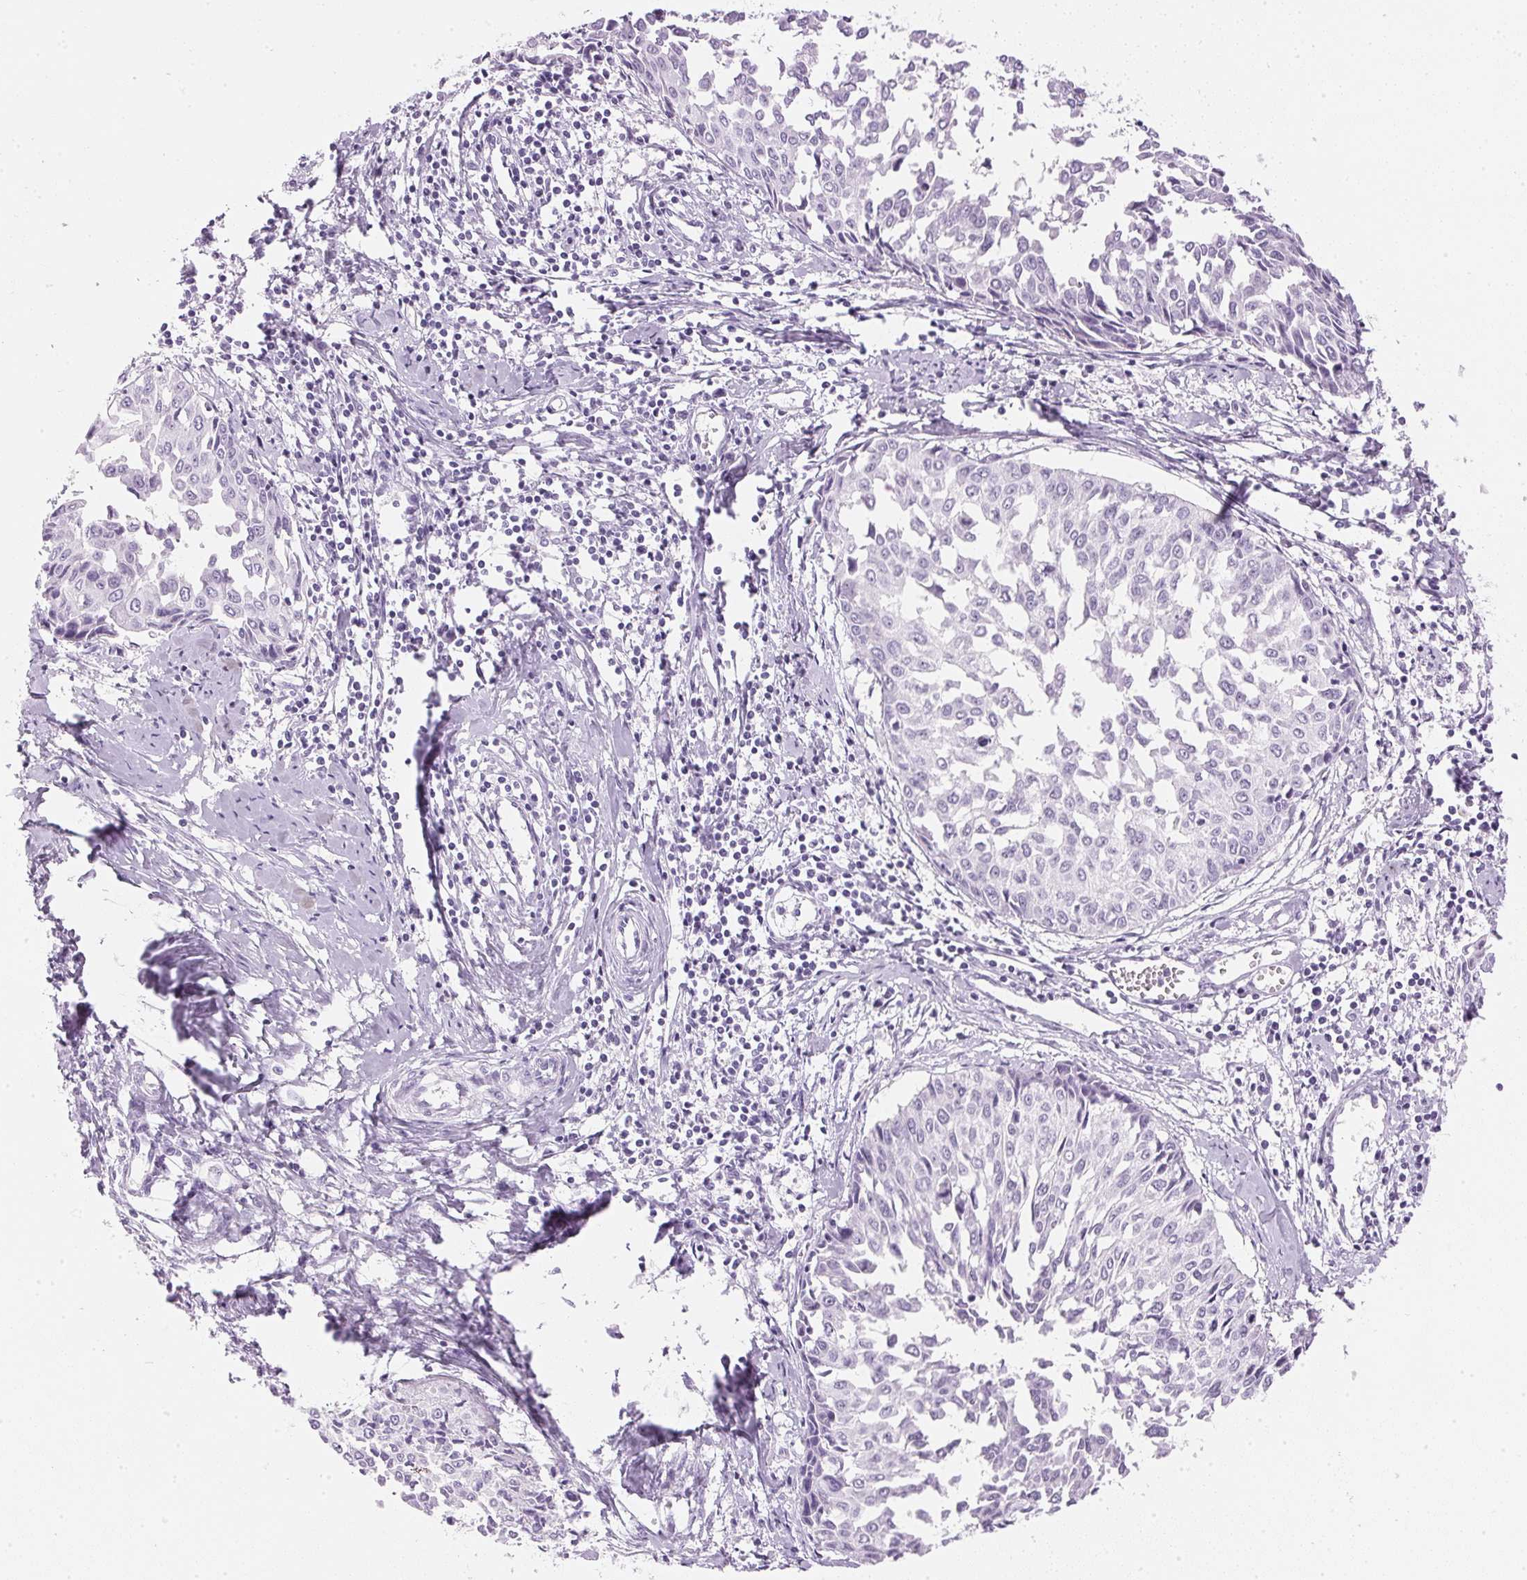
{"staining": {"intensity": "negative", "quantity": "none", "location": "none"}, "tissue": "cervical cancer", "cell_type": "Tumor cells", "image_type": "cancer", "snomed": [{"axis": "morphology", "description": "Squamous cell carcinoma, NOS"}, {"axis": "topography", "description": "Cervix"}], "caption": "The image reveals no significant staining in tumor cells of cervical cancer (squamous cell carcinoma).", "gene": "IGFBP1", "patient": {"sex": "female", "age": 50}}